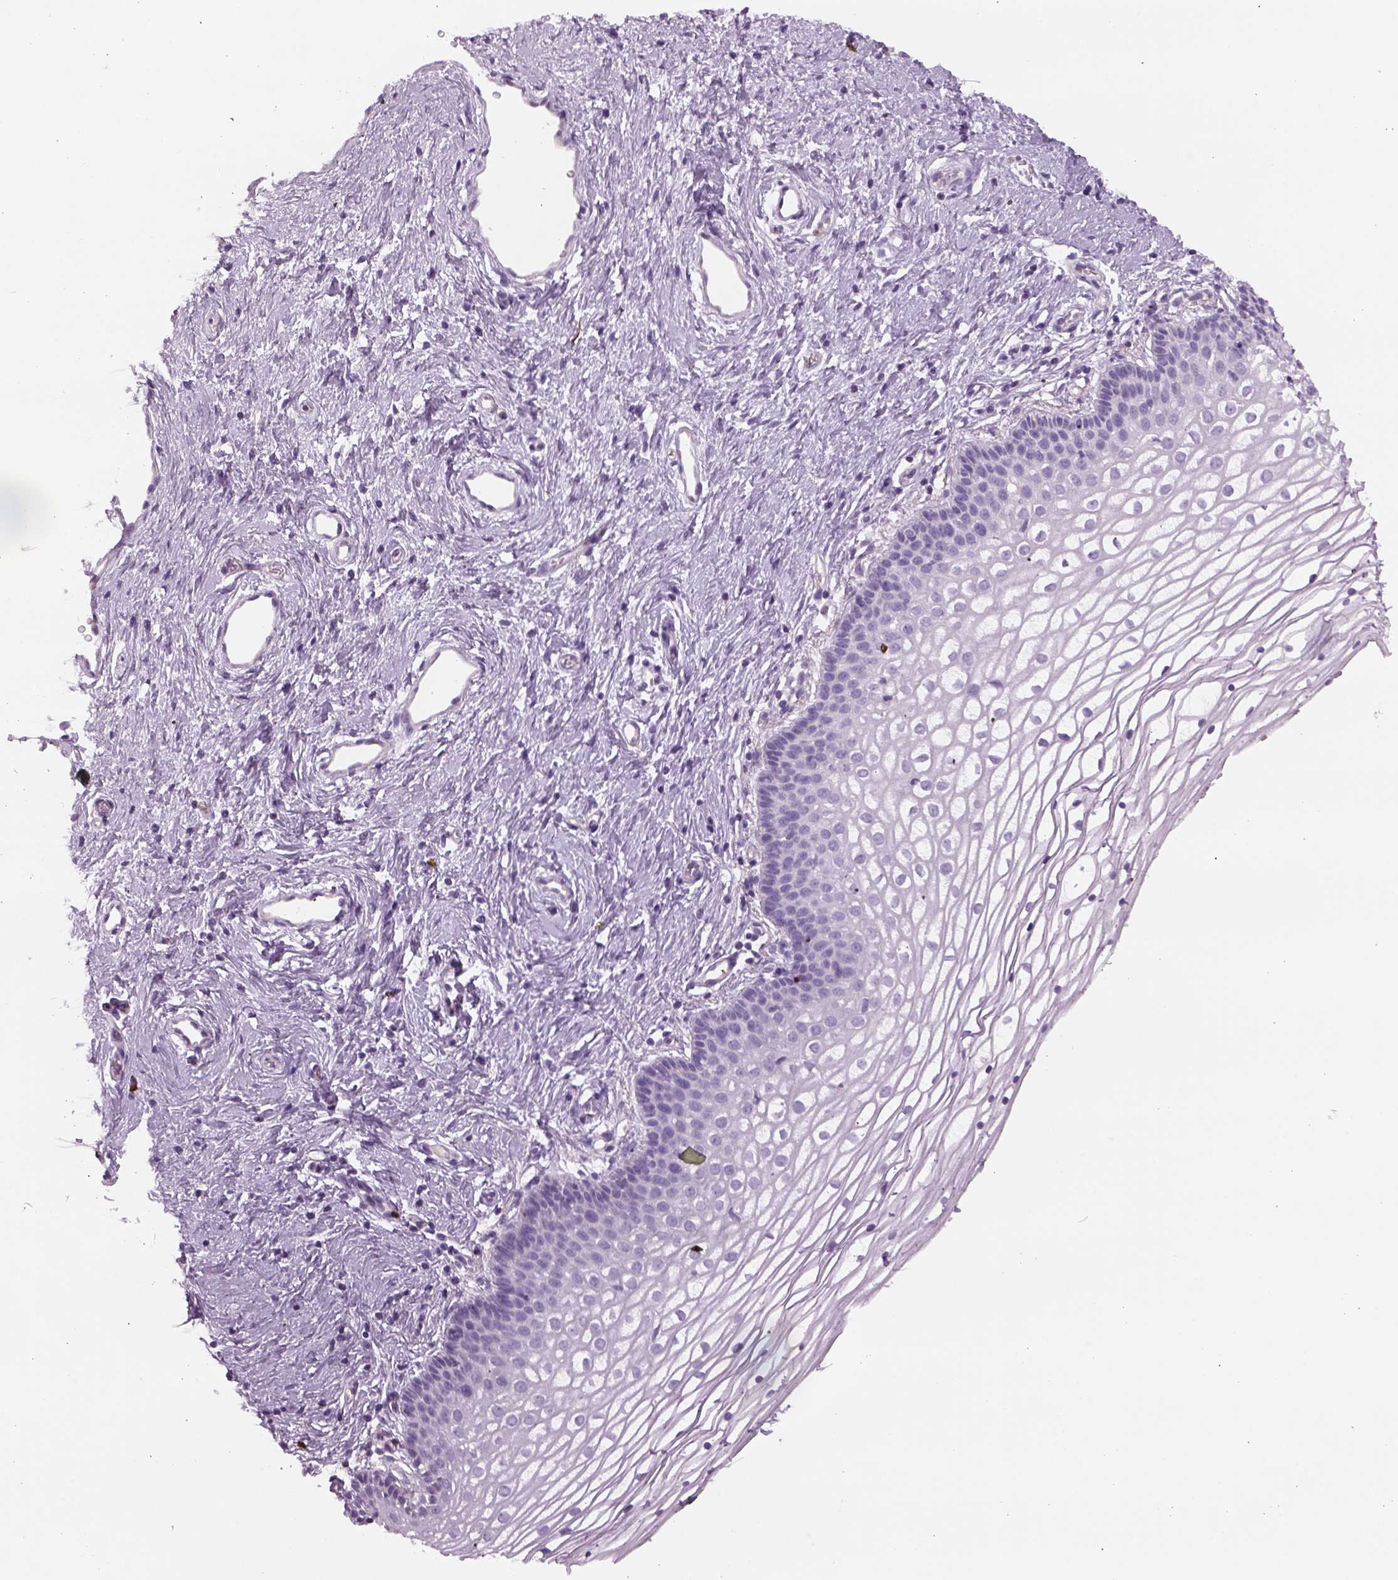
{"staining": {"intensity": "negative", "quantity": "none", "location": "none"}, "tissue": "vagina", "cell_type": "Squamous epithelial cells", "image_type": "normal", "snomed": [{"axis": "morphology", "description": "Normal tissue, NOS"}, {"axis": "topography", "description": "Vagina"}], "caption": "An IHC photomicrograph of benign vagina is shown. There is no staining in squamous epithelial cells of vagina.", "gene": "SLC1A7", "patient": {"sex": "female", "age": 36}}